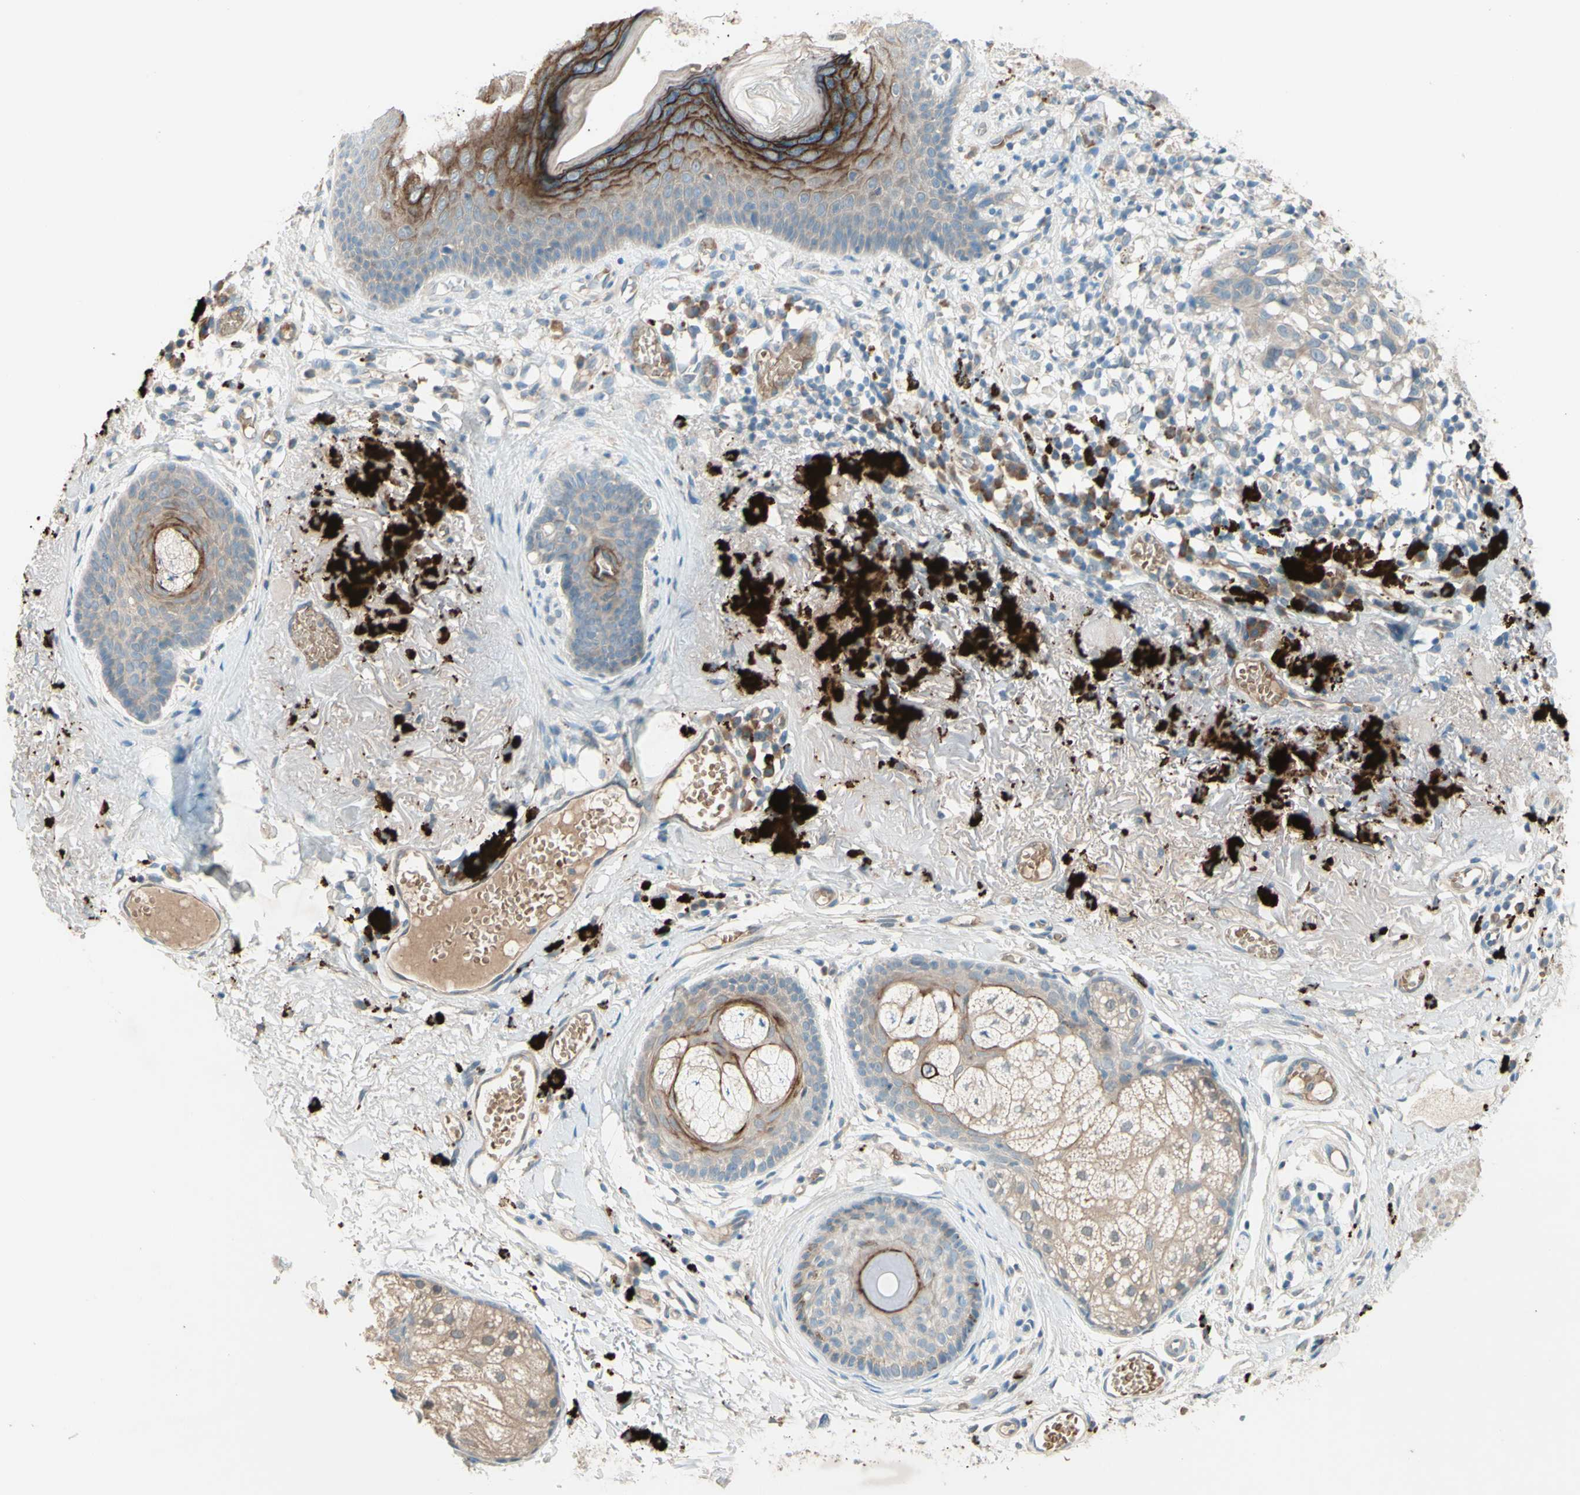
{"staining": {"intensity": "weak", "quantity": "25%-75%", "location": "cytoplasmic/membranous"}, "tissue": "melanoma", "cell_type": "Tumor cells", "image_type": "cancer", "snomed": [{"axis": "morphology", "description": "Malignant melanoma in situ"}, {"axis": "morphology", "description": "Malignant melanoma, NOS"}, {"axis": "topography", "description": "Skin"}], "caption": "There is low levels of weak cytoplasmic/membranous positivity in tumor cells of melanoma, as demonstrated by immunohistochemical staining (brown color).", "gene": "IL2", "patient": {"sex": "female", "age": 88}}